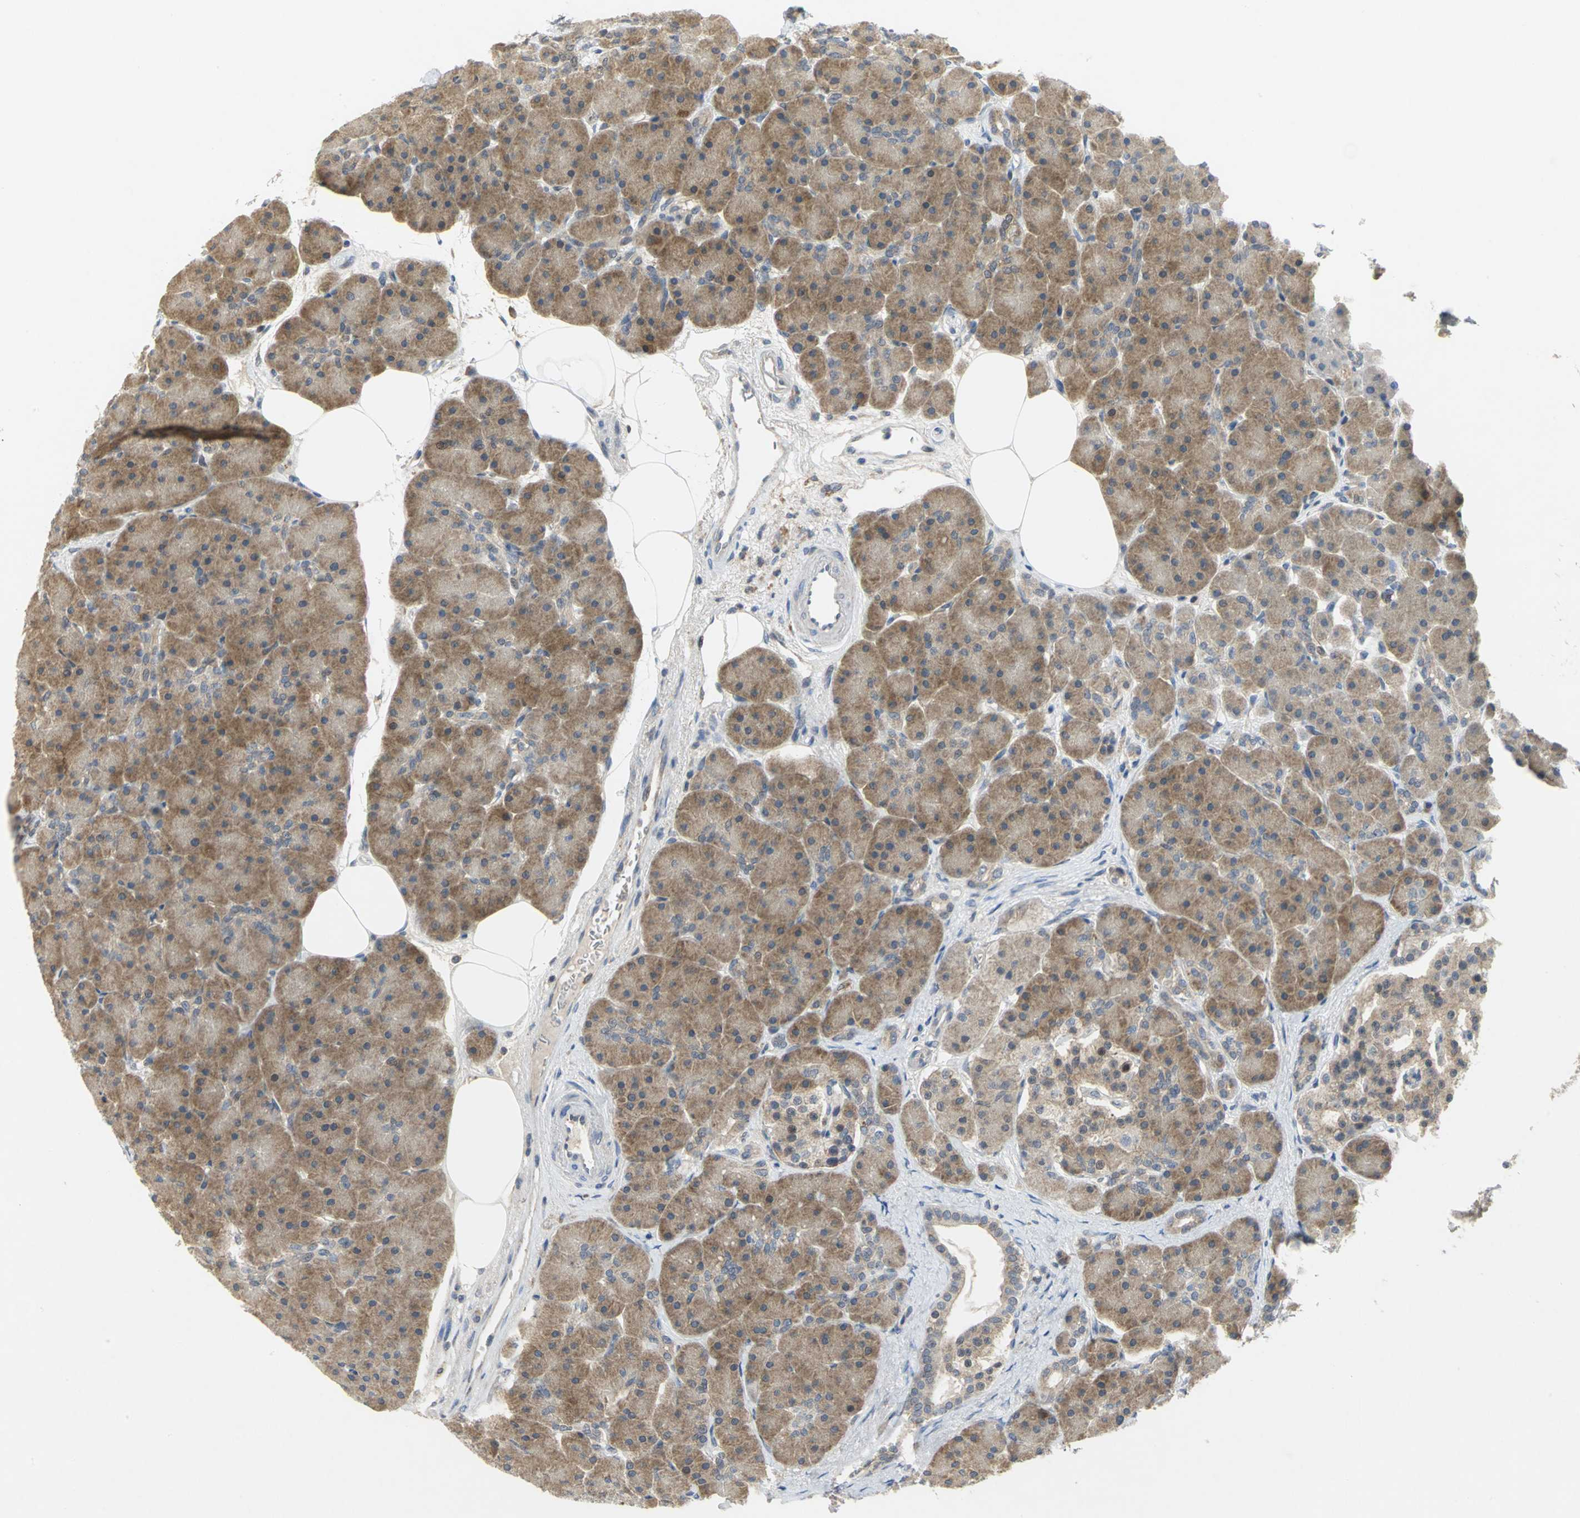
{"staining": {"intensity": "moderate", "quantity": ">75%", "location": "cytoplasmic/membranous"}, "tissue": "pancreas", "cell_type": "Exocrine glandular cells", "image_type": "normal", "snomed": [{"axis": "morphology", "description": "Normal tissue, NOS"}, {"axis": "topography", "description": "Pancreas"}], "caption": "An image of human pancreas stained for a protein demonstrates moderate cytoplasmic/membranous brown staining in exocrine glandular cells.", "gene": "PPIA", "patient": {"sex": "male", "age": 66}}